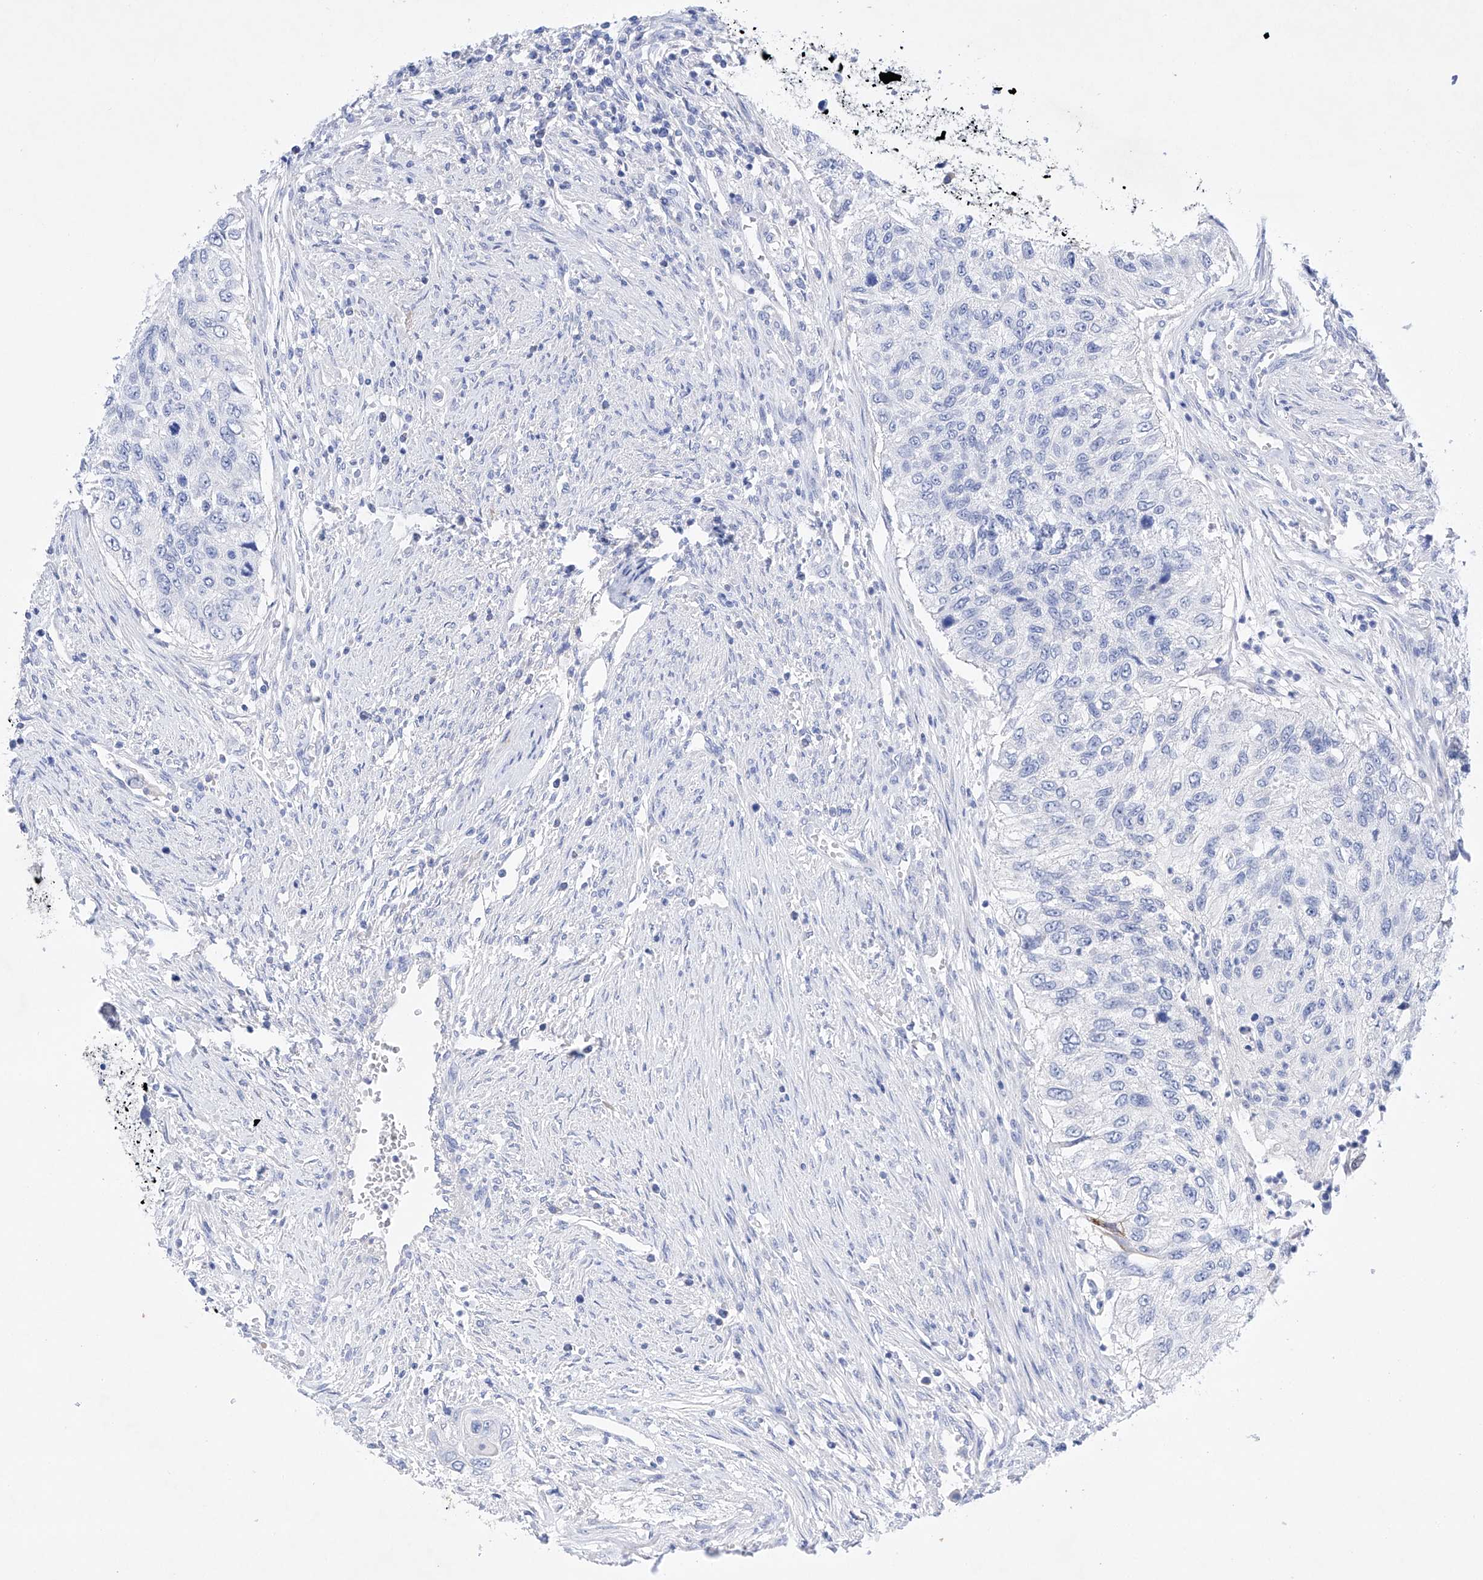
{"staining": {"intensity": "negative", "quantity": "none", "location": "none"}, "tissue": "urothelial cancer", "cell_type": "Tumor cells", "image_type": "cancer", "snomed": [{"axis": "morphology", "description": "Urothelial carcinoma, High grade"}, {"axis": "topography", "description": "Urinary bladder"}], "caption": "A histopathology image of high-grade urothelial carcinoma stained for a protein shows no brown staining in tumor cells.", "gene": "LURAP1", "patient": {"sex": "female", "age": 60}}